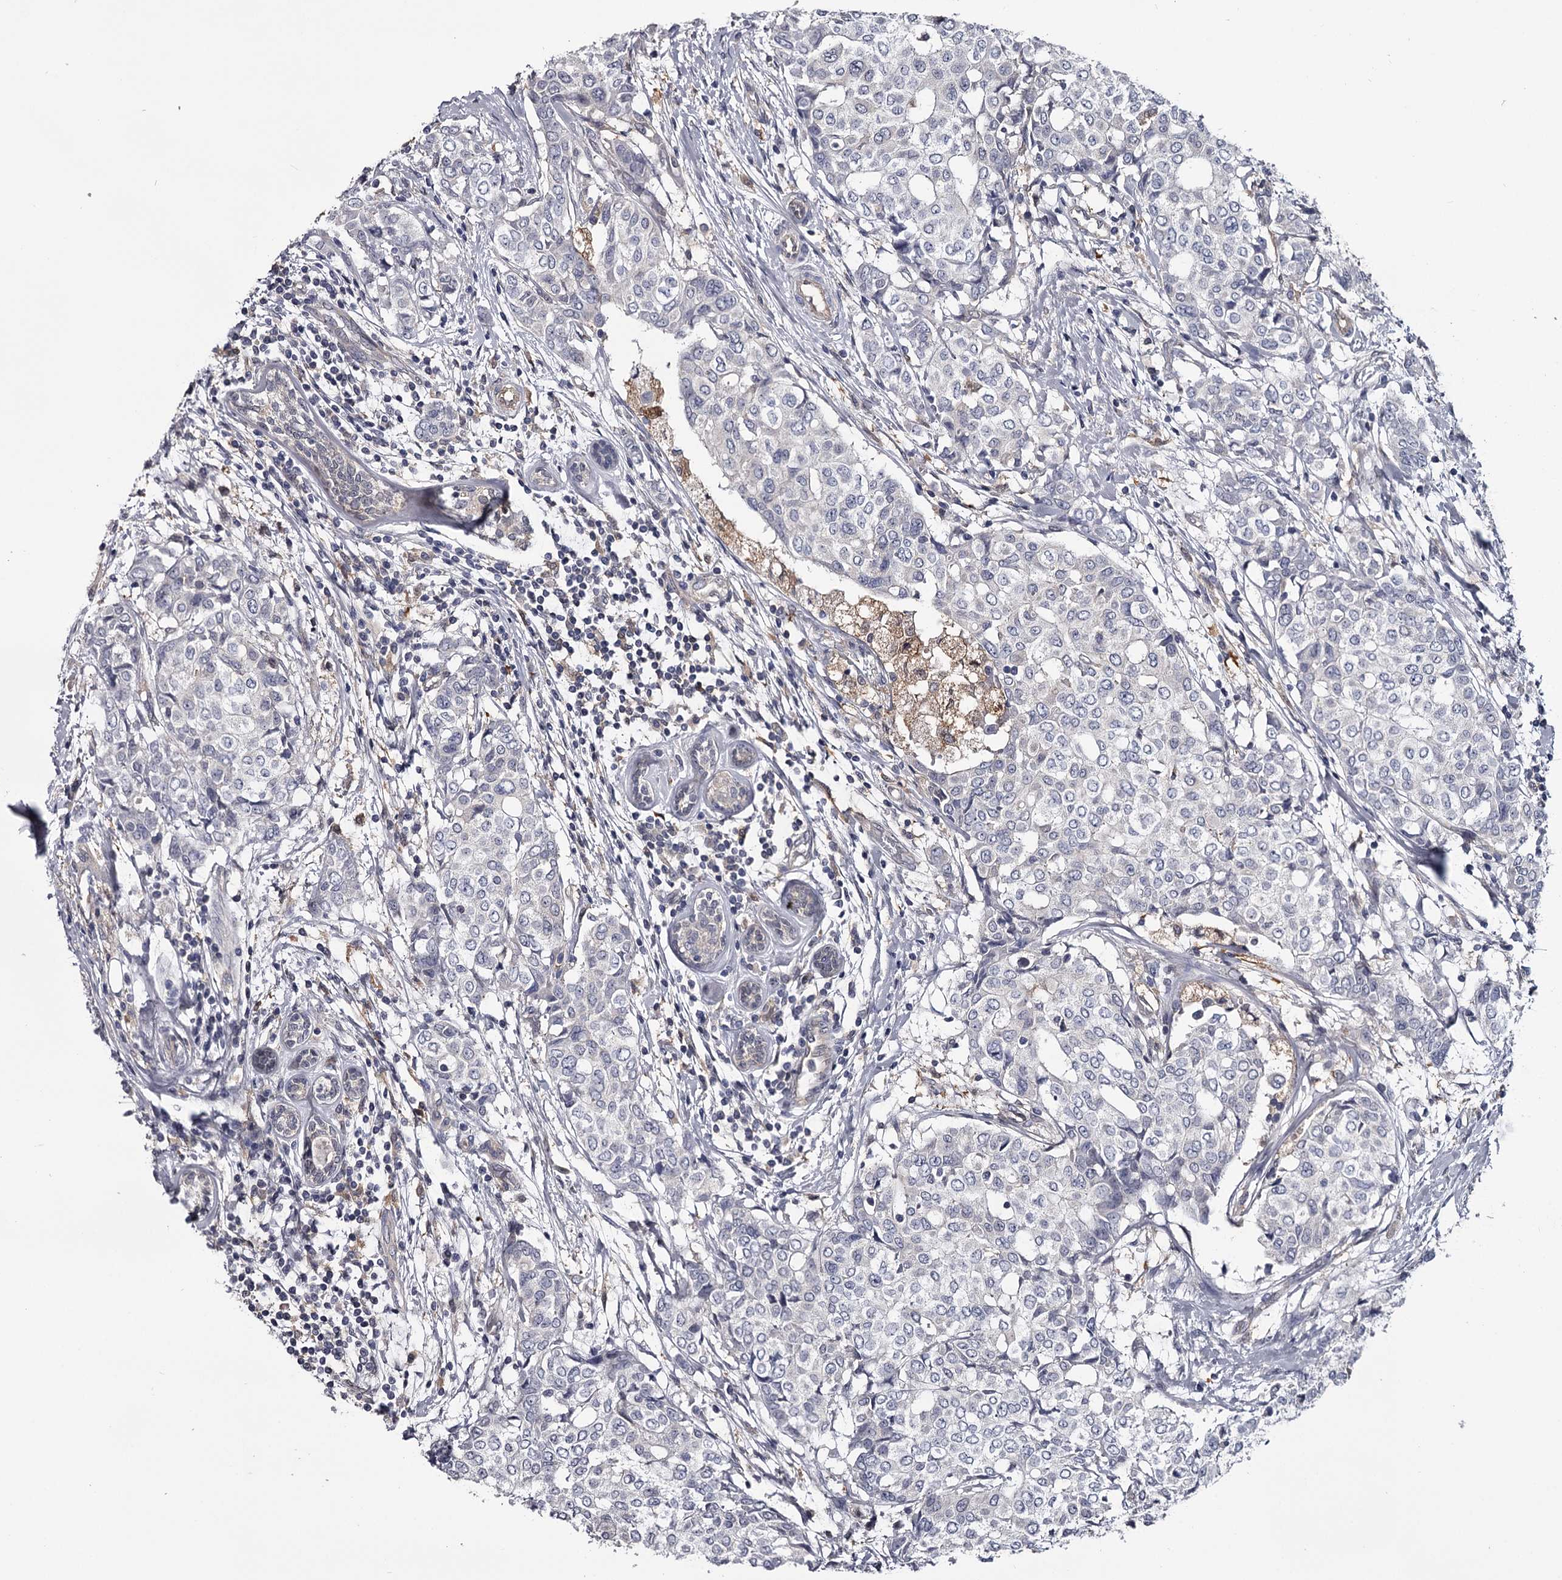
{"staining": {"intensity": "negative", "quantity": "none", "location": "none"}, "tissue": "breast cancer", "cell_type": "Tumor cells", "image_type": "cancer", "snomed": [{"axis": "morphology", "description": "Lobular carcinoma"}, {"axis": "topography", "description": "Breast"}], "caption": "The immunohistochemistry image has no significant staining in tumor cells of breast cancer (lobular carcinoma) tissue.", "gene": "GSTO1", "patient": {"sex": "female", "age": 51}}